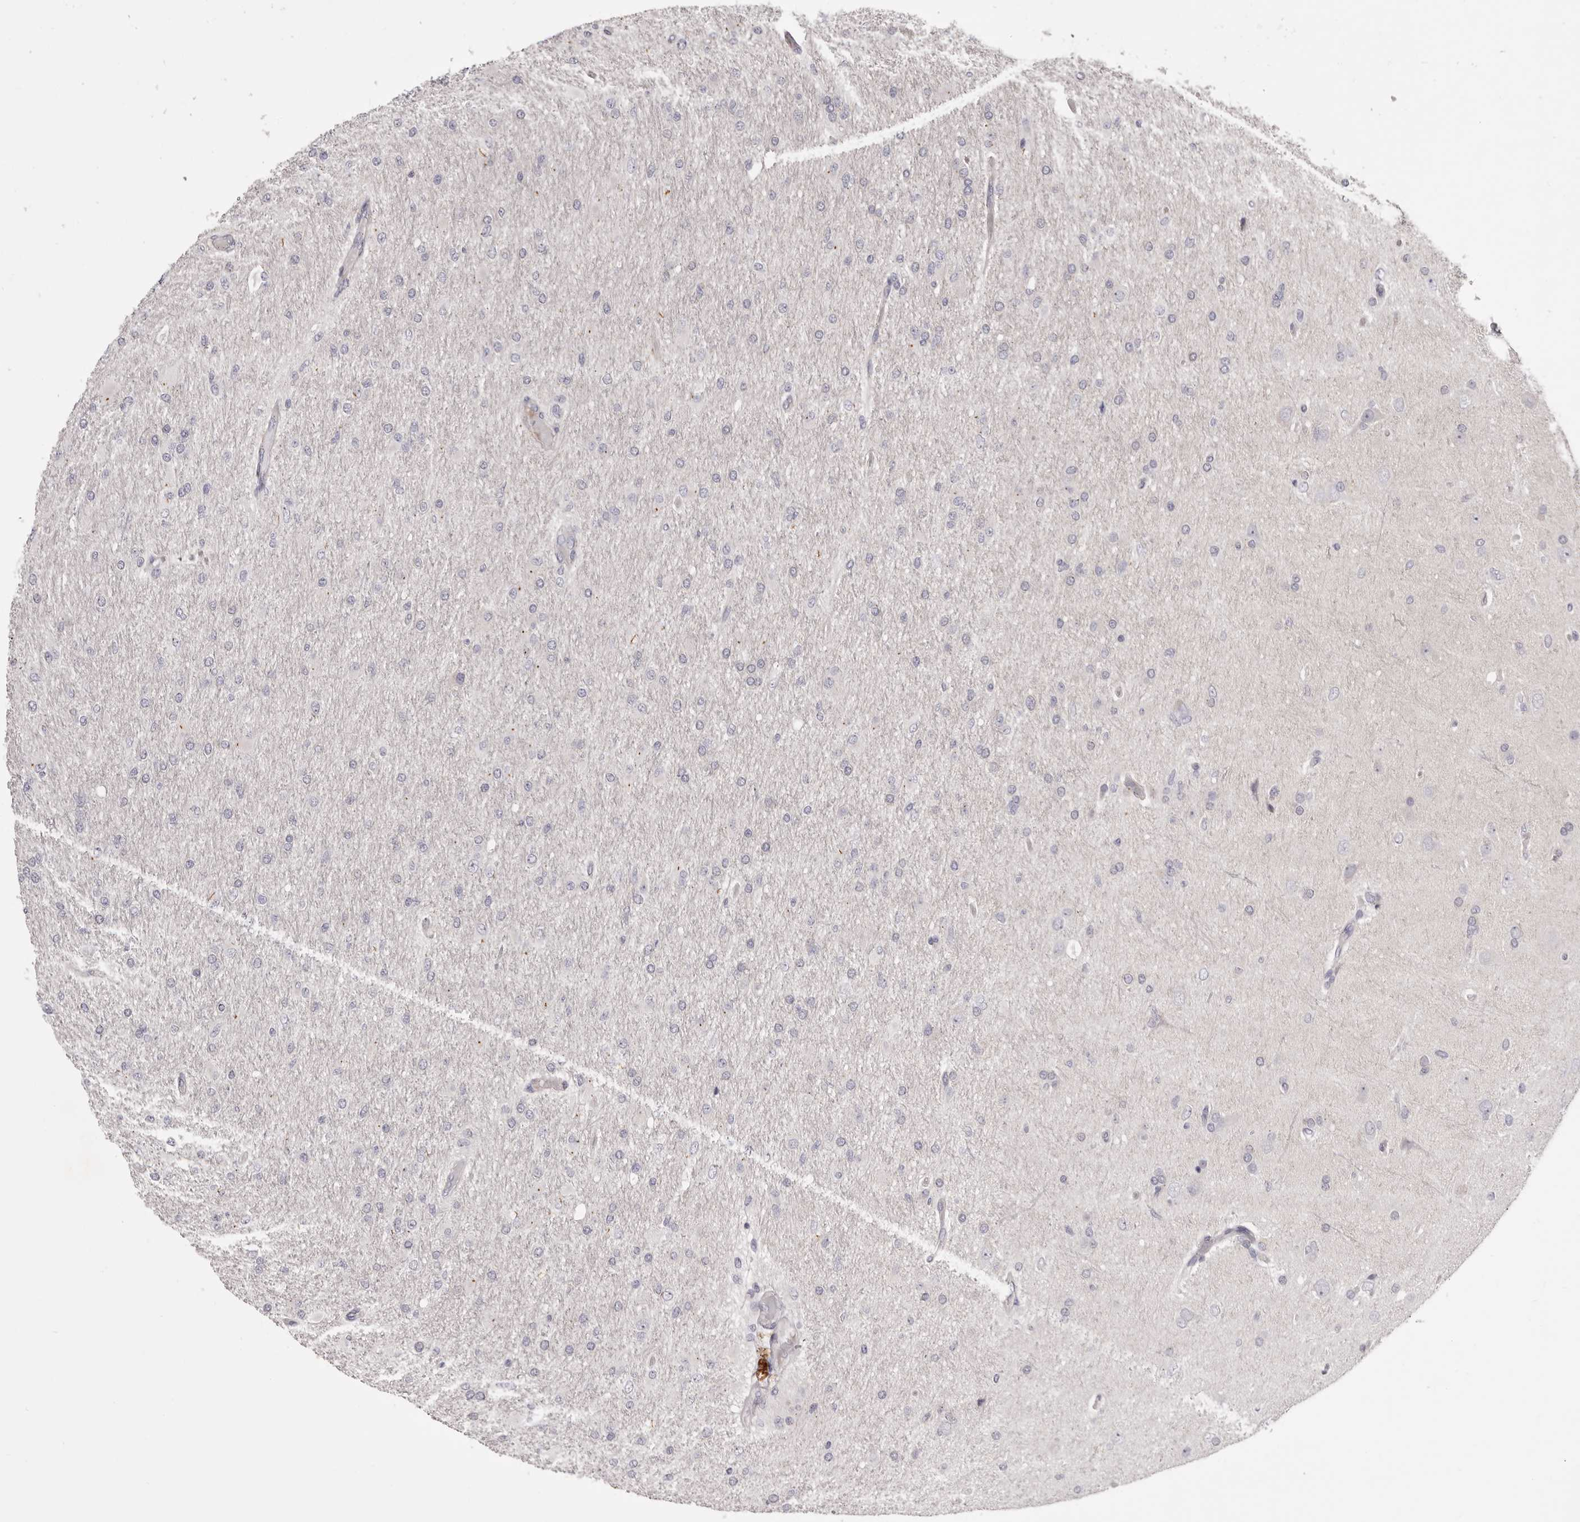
{"staining": {"intensity": "negative", "quantity": "none", "location": "none"}, "tissue": "glioma", "cell_type": "Tumor cells", "image_type": "cancer", "snomed": [{"axis": "morphology", "description": "Glioma, malignant, High grade"}, {"axis": "topography", "description": "Cerebral cortex"}], "caption": "The immunohistochemistry photomicrograph has no significant staining in tumor cells of malignant glioma (high-grade) tissue. The staining was performed using DAB (3,3'-diaminobenzidine) to visualize the protein expression in brown, while the nuclei were stained in blue with hematoxylin (Magnification: 20x).", "gene": "PEG10", "patient": {"sex": "female", "age": 36}}